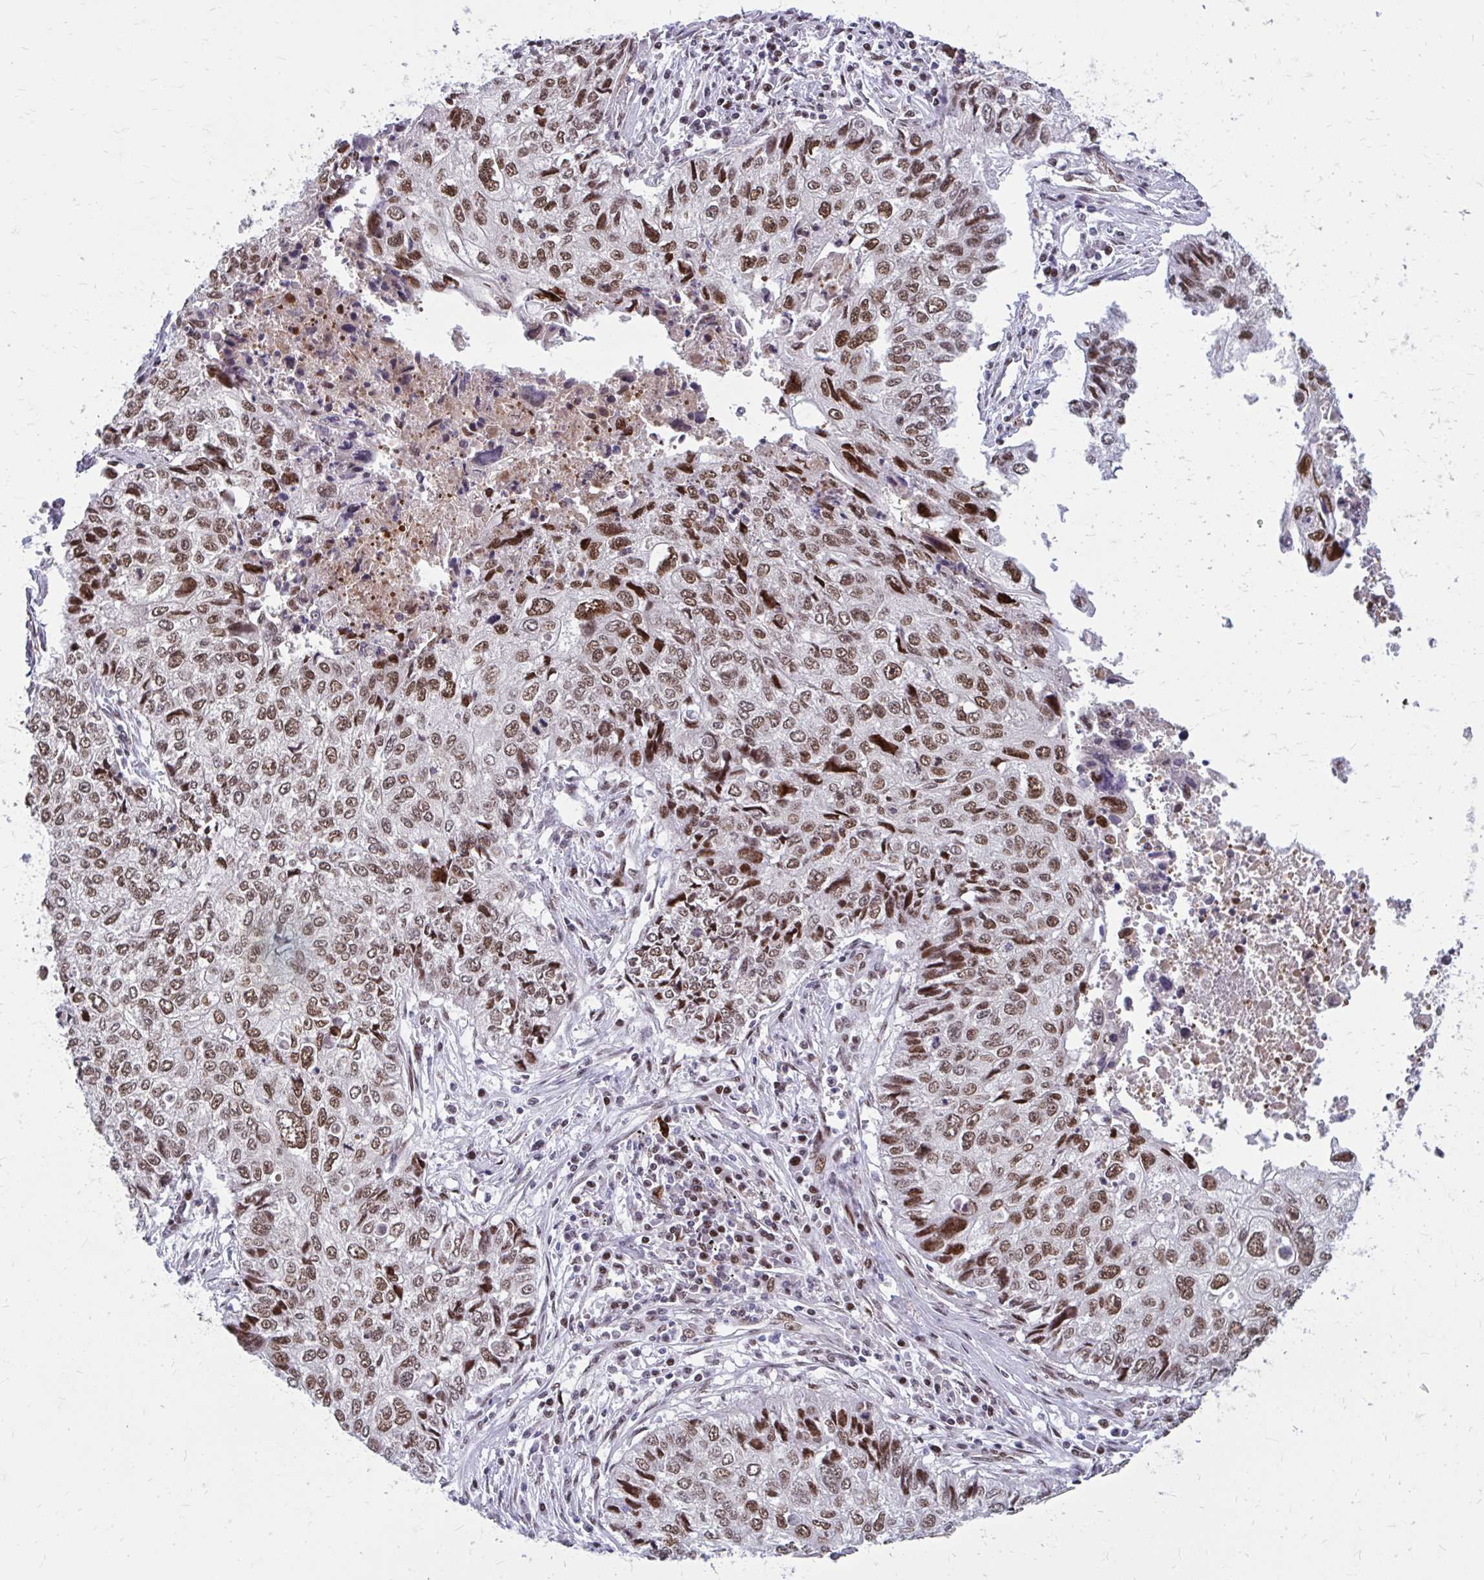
{"staining": {"intensity": "moderate", "quantity": ">75%", "location": "nuclear"}, "tissue": "lung cancer", "cell_type": "Tumor cells", "image_type": "cancer", "snomed": [{"axis": "morphology", "description": "Normal morphology"}, {"axis": "morphology", "description": "Aneuploidy"}, {"axis": "morphology", "description": "Squamous cell carcinoma, NOS"}, {"axis": "topography", "description": "Lymph node"}, {"axis": "topography", "description": "Lung"}], "caption": "Immunohistochemistry of lung cancer (aneuploidy) displays medium levels of moderate nuclear positivity in approximately >75% of tumor cells.", "gene": "PSME4", "patient": {"sex": "female", "age": 76}}